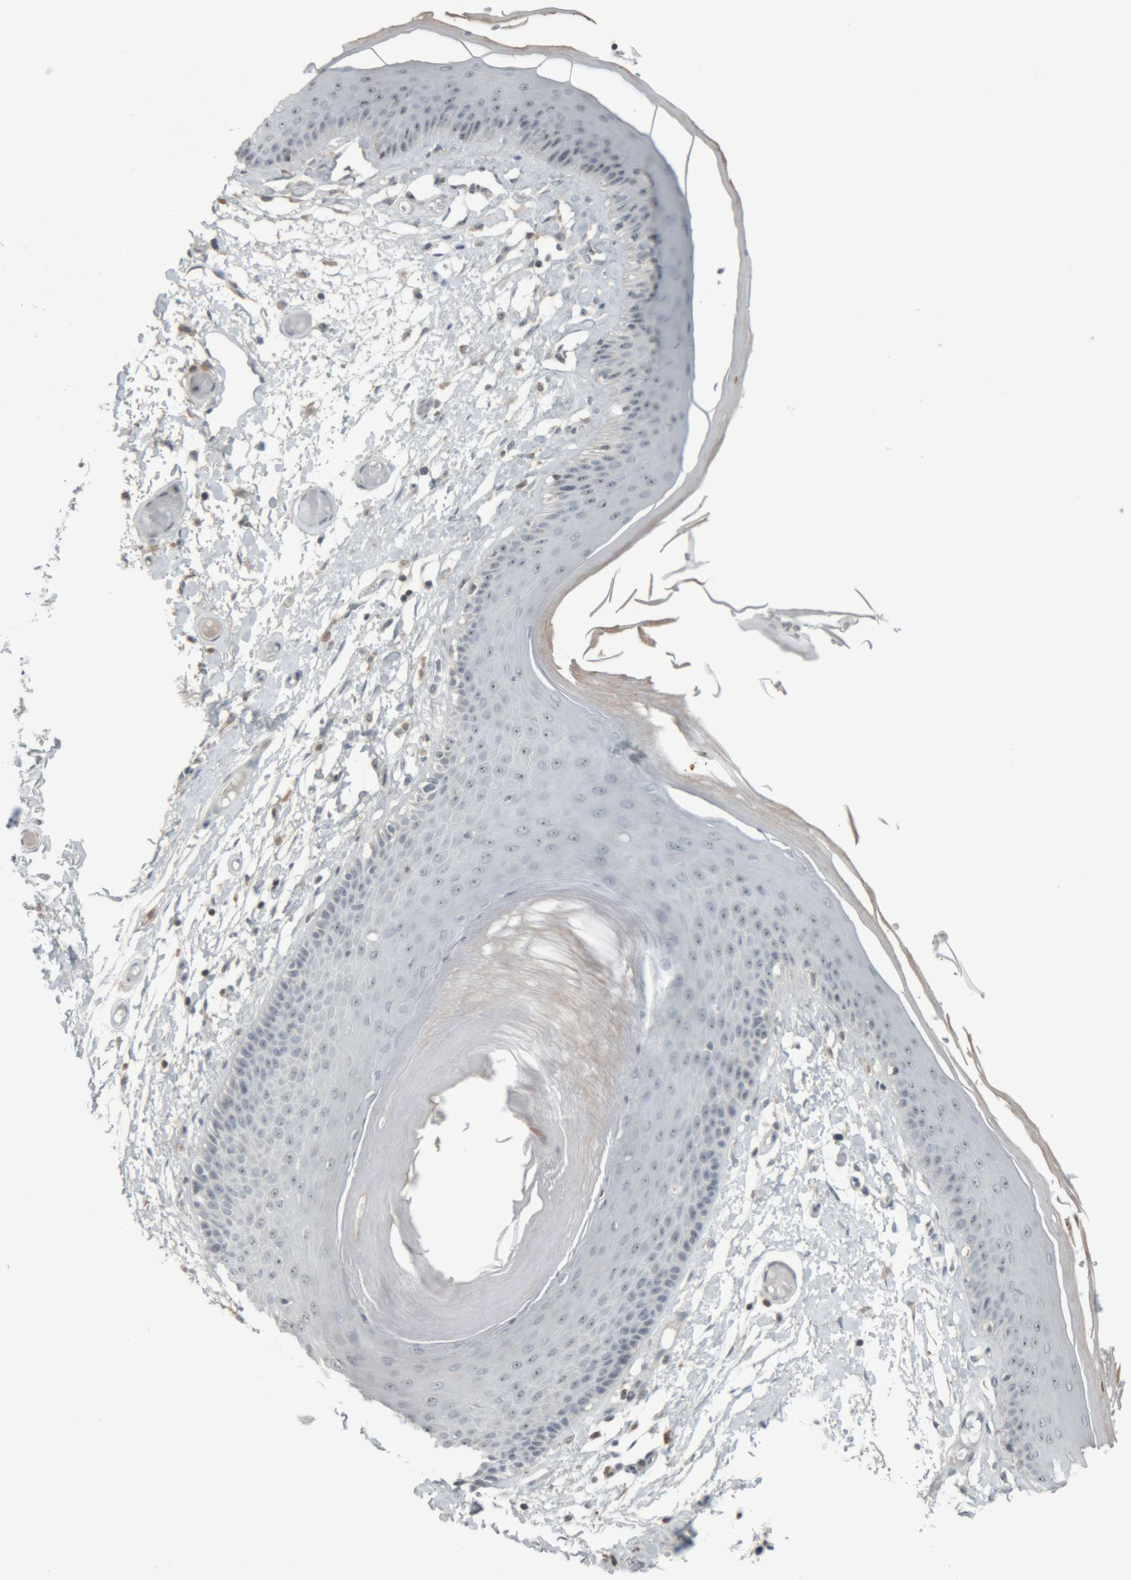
{"staining": {"intensity": "moderate", "quantity": "25%-75%", "location": "nuclear"}, "tissue": "skin", "cell_type": "Epidermal cells", "image_type": "normal", "snomed": [{"axis": "morphology", "description": "Normal tissue, NOS"}, {"axis": "topography", "description": "Vulva"}], "caption": "Epidermal cells show moderate nuclear expression in approximately 25%-75% of cells in benign skin.", "gene": "RPF1", "patient": {"sex": "female", "age": 73}}